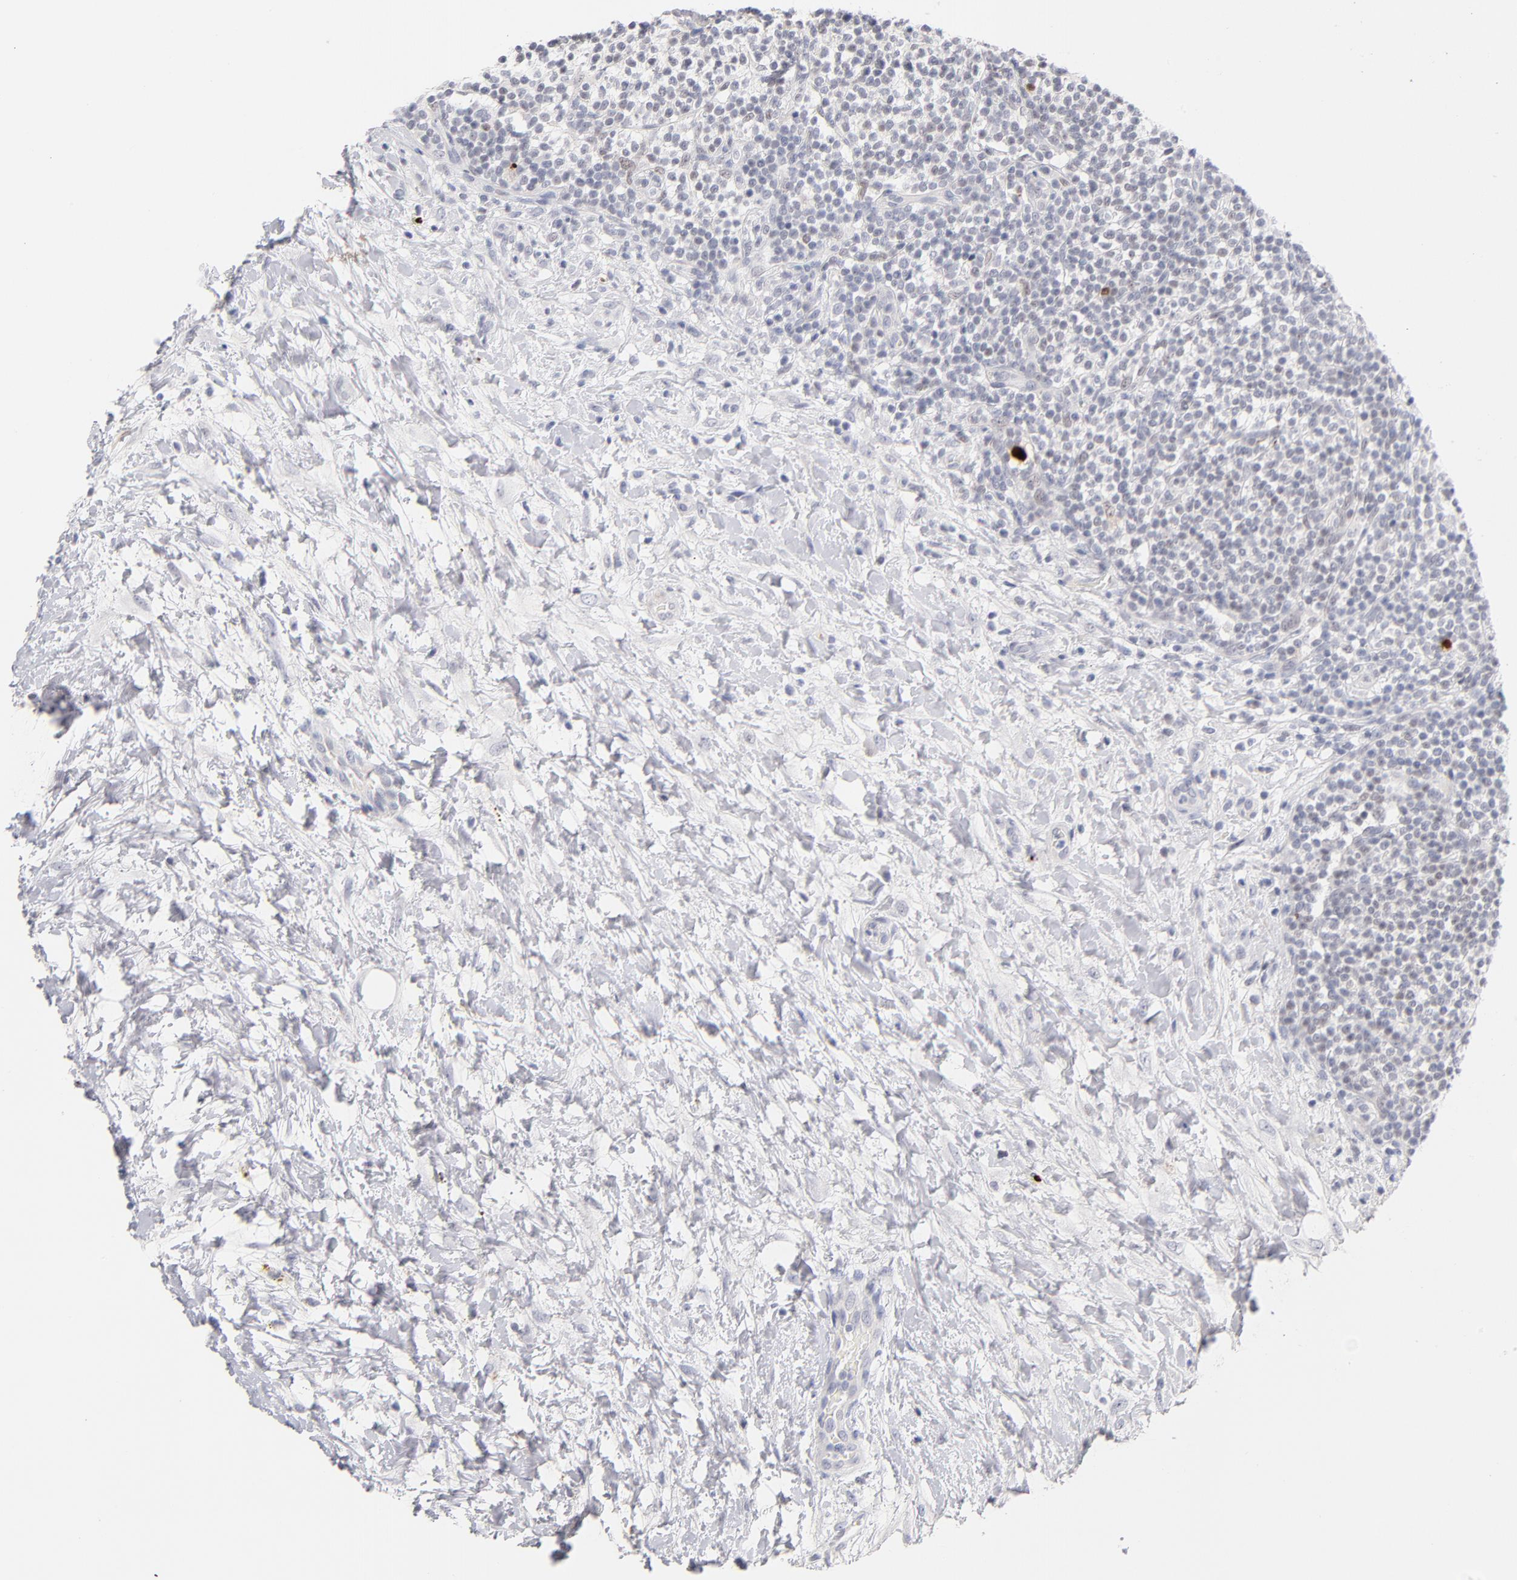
{"staining": {"intensity": "negative", "quantity": "none", "location": "none"}, "tissue": "lymphoma", "cell_type": "Tumor cells", "image_type": "cancer", "snomed": [{"axis": "morphology", "description": "Malignant lymphoma, non-Hodgkin's type, Low grade"}, {"axis": "topography", "description": "Lymph node"}], "caption": "Immunohistochemistry (IHC) image of neoplastic tissue: human lymphoma stained with DAB demonstrates no significant protein expression in tumor cells.", "gene": "PARP1", "patient": {"sex": "female", "age": 76}}